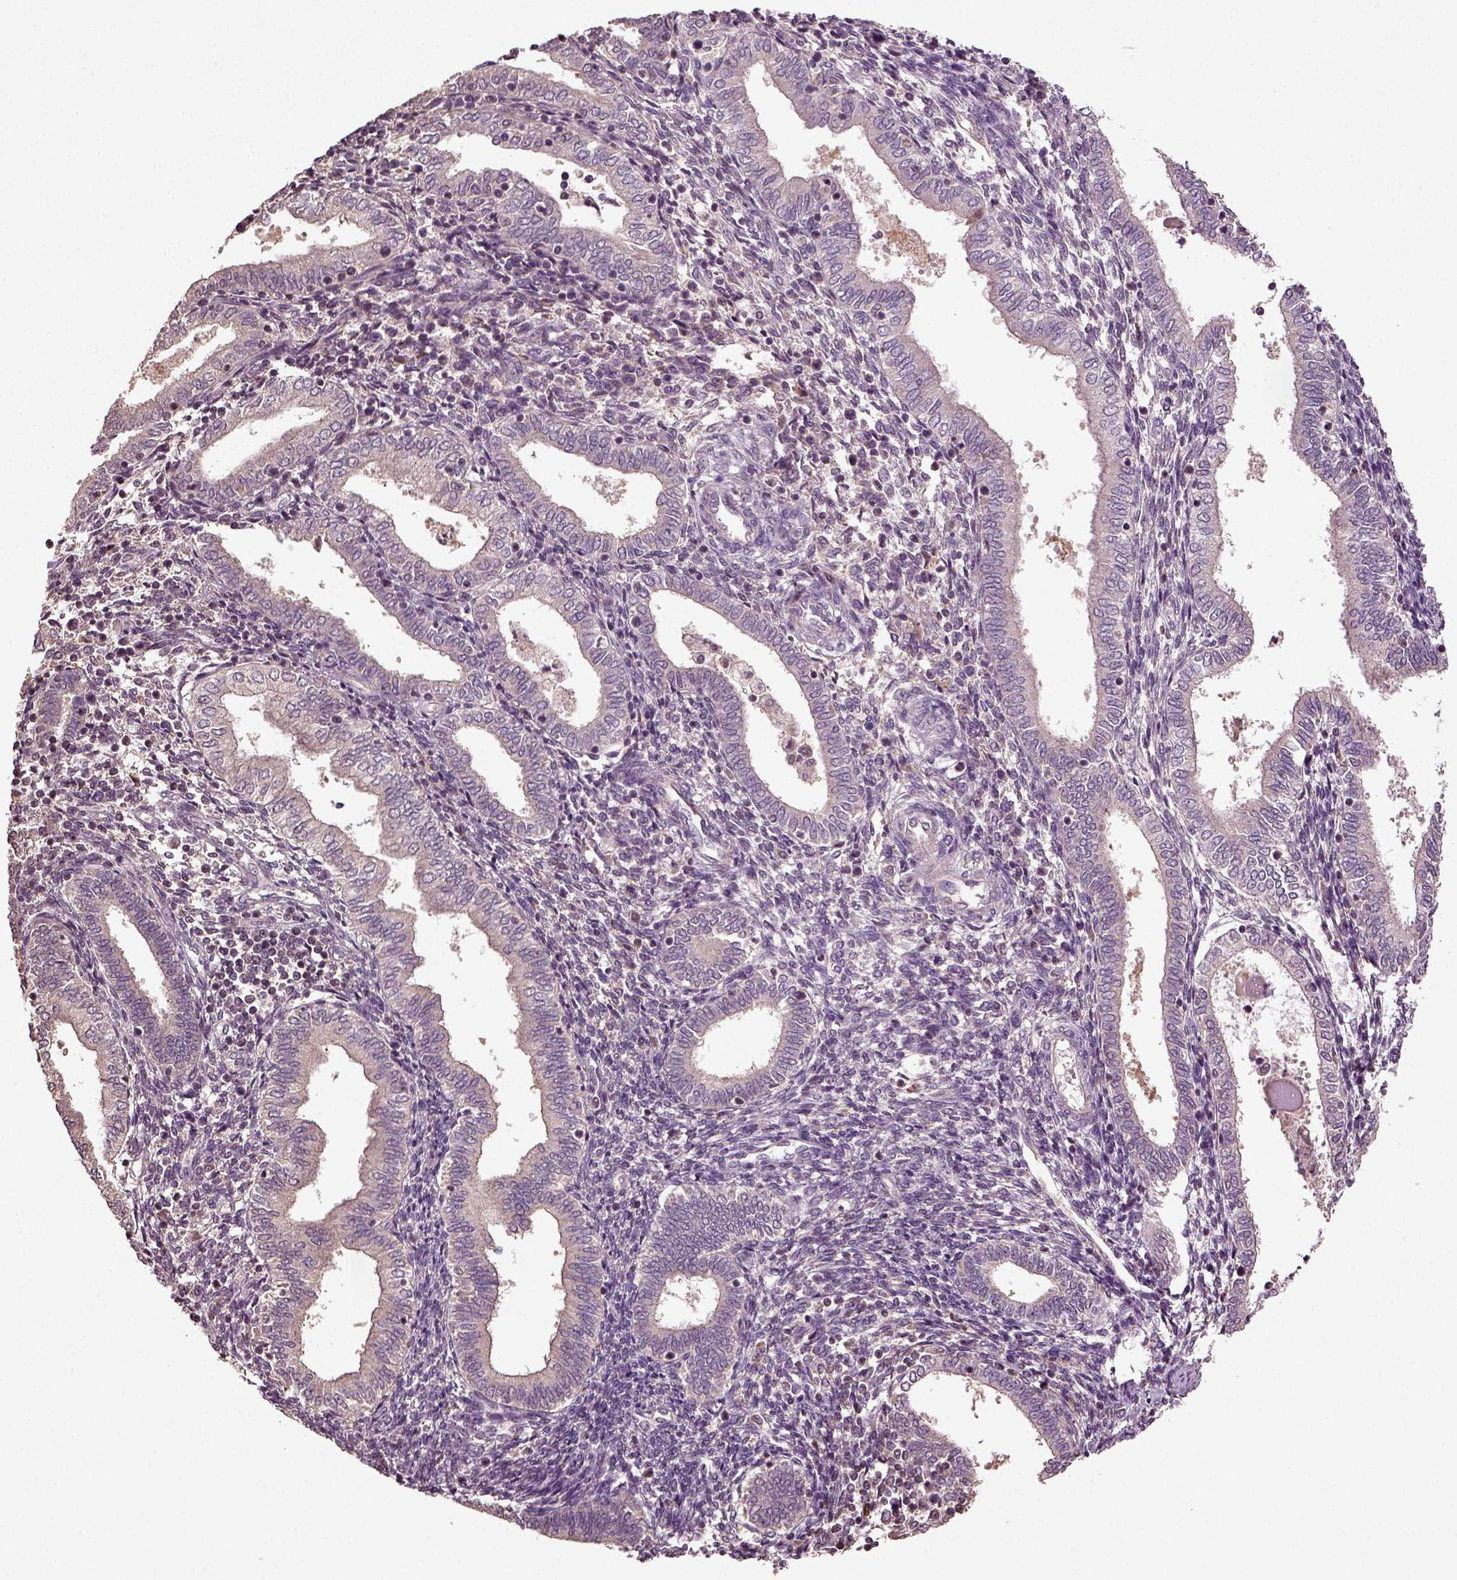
{"staining": {"intensity": "negative", "quantity": "none", "location": "none"}, "tissue": "endometrium", "cell_type": "Cells in endometrial stroma", "image_type": "normal", "snomed": [{"axis": "morphology", "description": "Normal tissue, NOS"}, {"axis": "topography", "description": "Endometrium"}], "caption": "This is an immunohistochemistry micrograph of normal human endometrium. There is no positivity in cells in endometrial stroma.", "gene": "ERV3", "patient": {"sex": "female", "age": 42}}